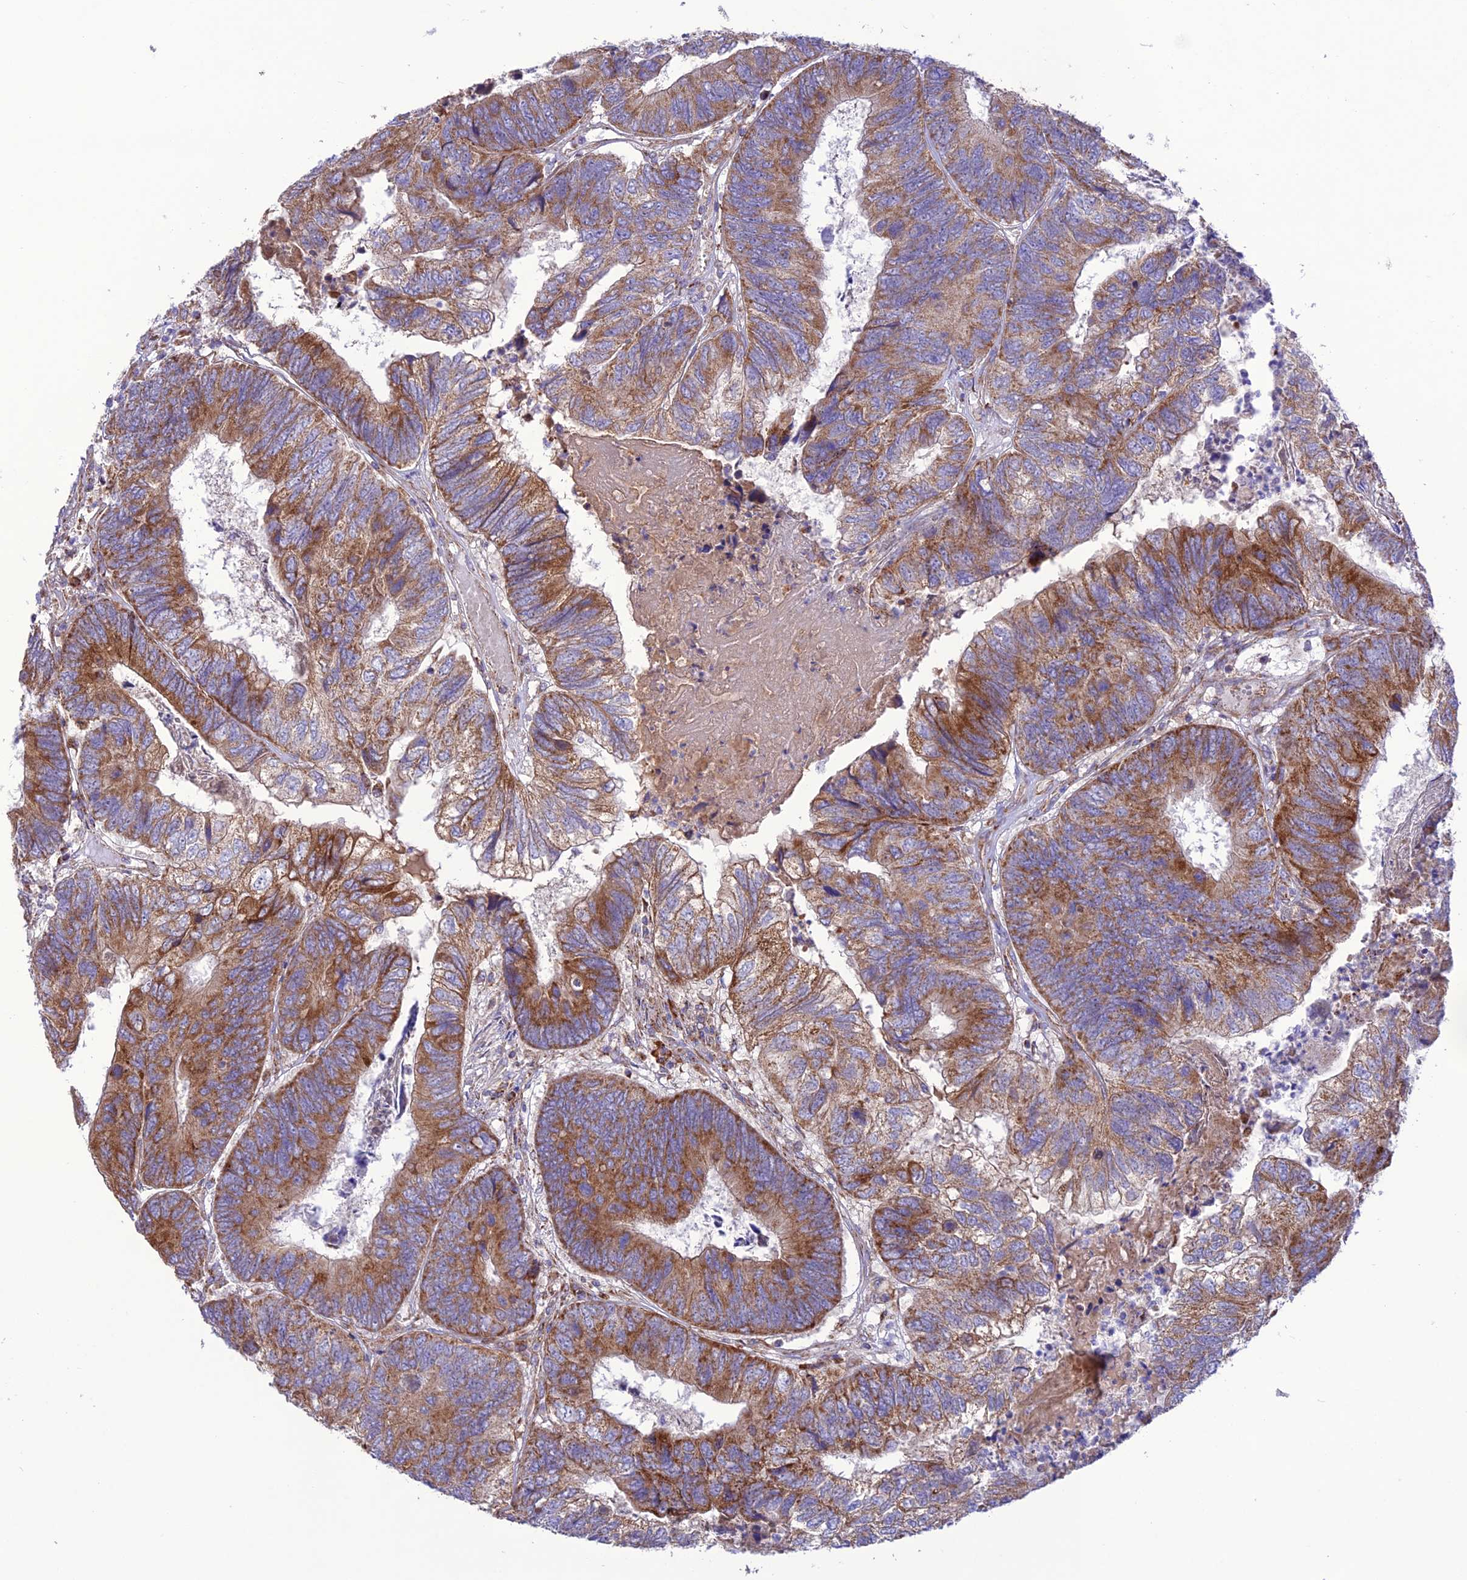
{"staining": {"intensity": "moderate", "quantity": ">75%", "location": "cytoplasmic/membranous"}, "tissue": "colorectal cancer", "cell_type": "Tumor cells", "image_type": "cancer", "snomed": [{"axis": "morphology", "description": "Adenocarcinoma, NOS"}, {"axis": "topography", "description": "Colon"}], "caption": "IHC of adenocarcinoma (colorectal) shows medium levels of moderate cytoplasmic/membranous positivity in approximately >75% of tumor cells. The staining was performed using DAB (3,3'-diaminobenzidine) to visualize the protein expression in brown, while the nuclei were stained in blue with hematoxylin (Magnification: 20x).", "gene": "UAP1L1", "patient": {"sex": "female", "age": 67}}